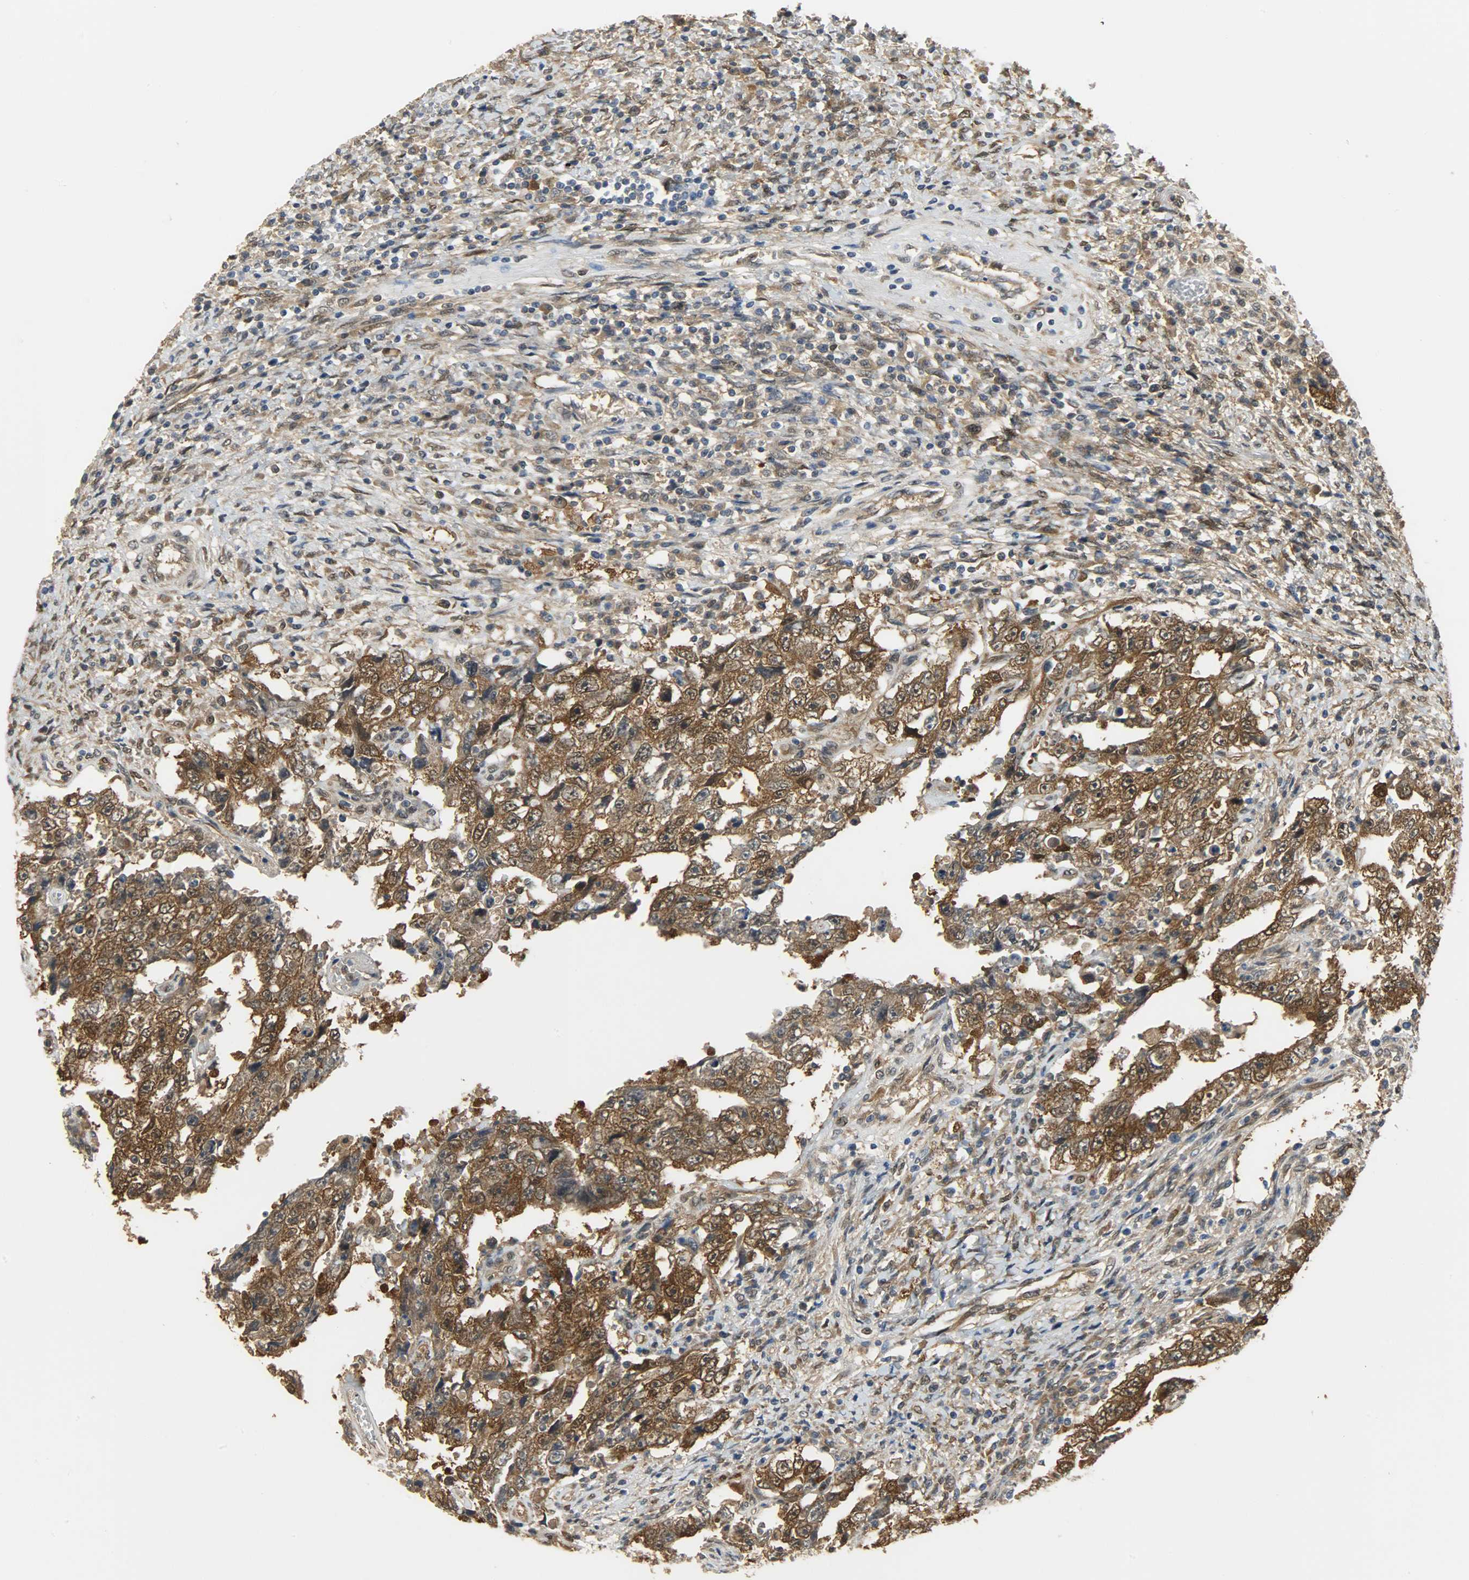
{"staining": {"intensity": "strong", "quantity": ">75%", "location": "cytoplasmic/membranous,nuclear"}, "tissue": "testis cancer", "cell_type": "Tumor cells", "image_type": "cancer", "snomed": [{"axis": "morphology", "description": "Carcinoma, Embryonal, NOS"}, {"axis": "topography", "description": "Testis"}], "caption": "DAB (3,3'-diaminobenzidine) immunohistochemical staining of embryonal carcinoma (testis) demonstrates strong cytoplasmic/membranous and nuclear protein staining in approximately >75% of tumor cells.", "gene": "EIF4EBP1", "patient": {"sex": "male", "age": 26}}